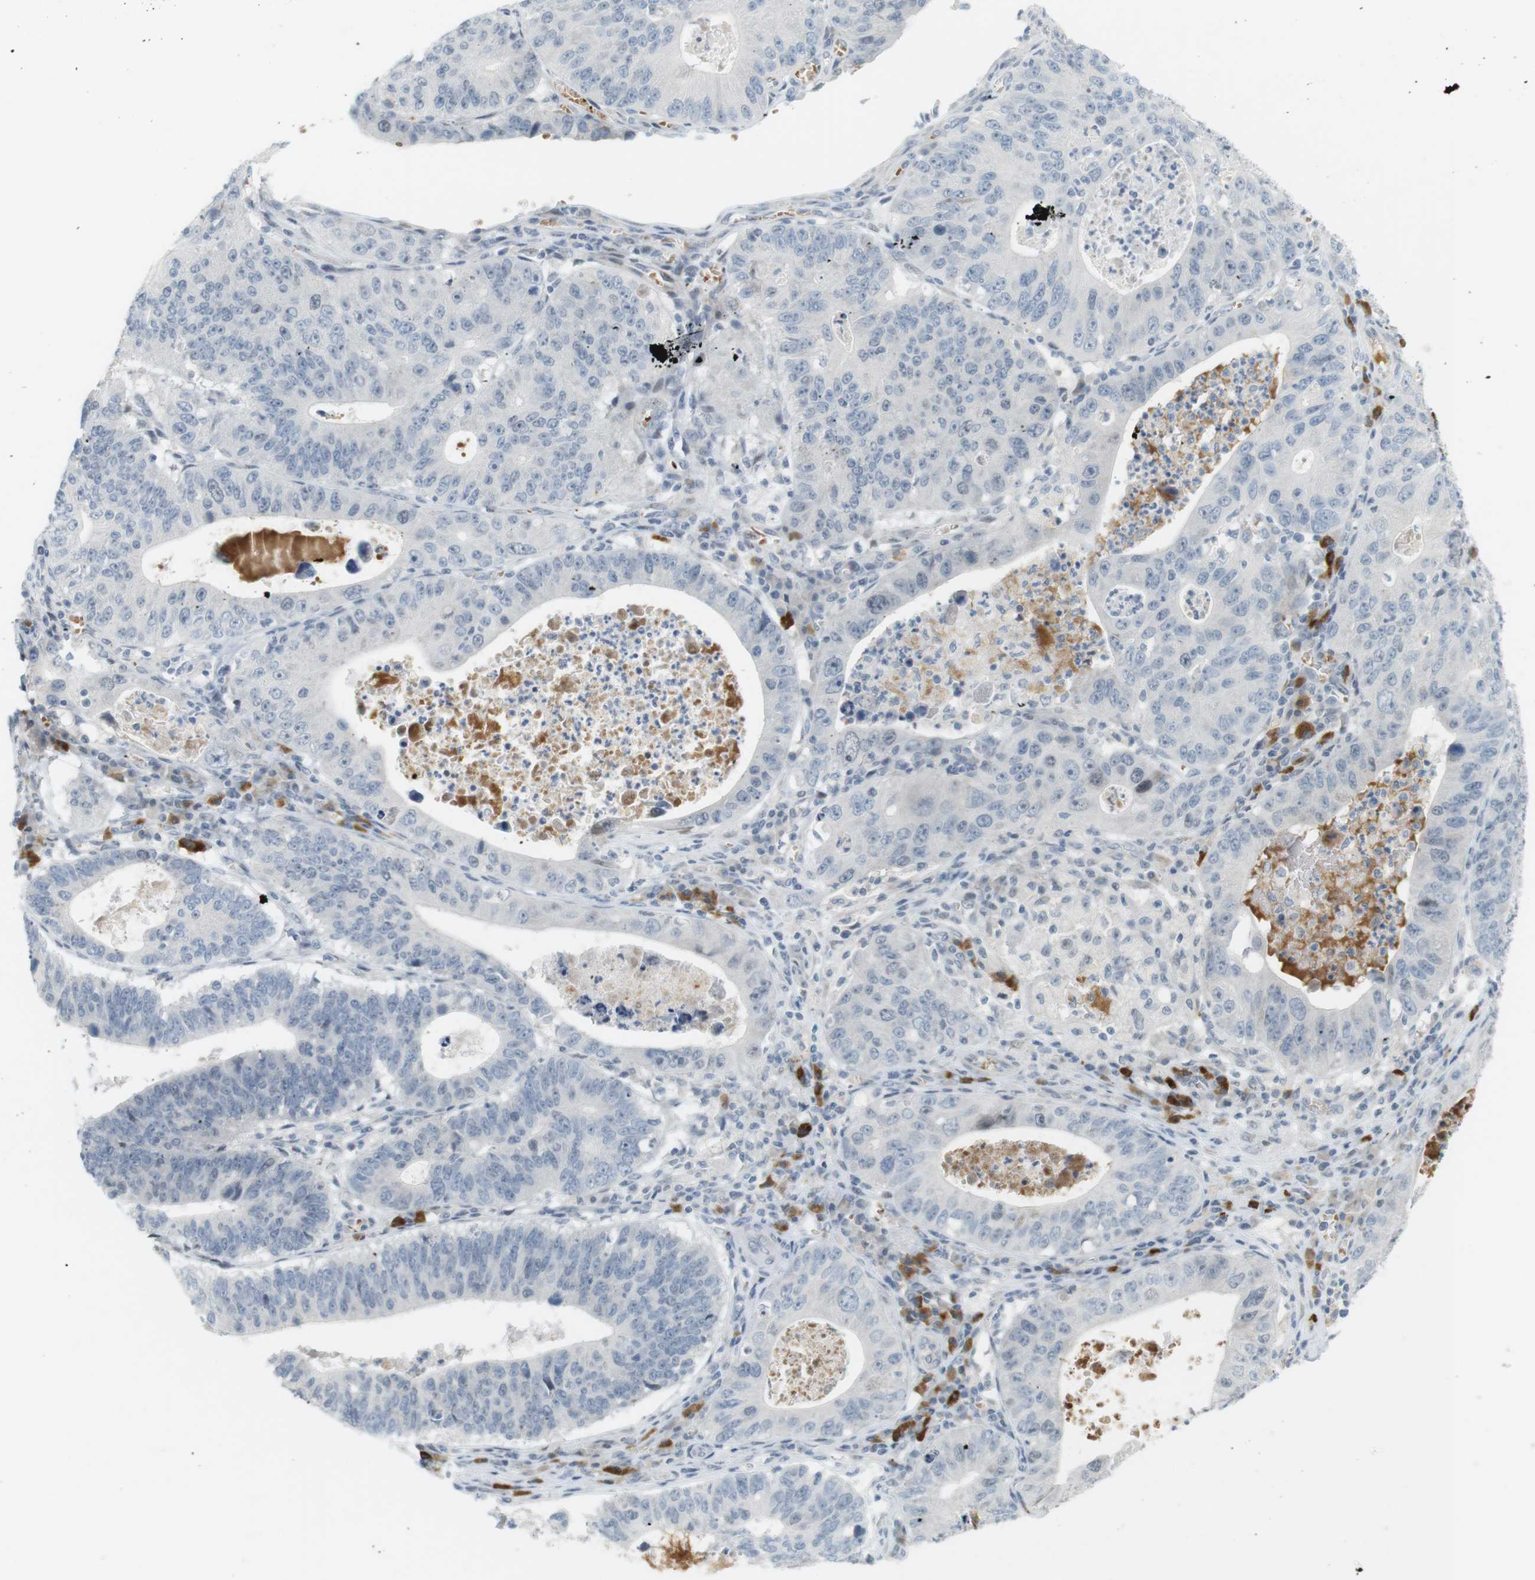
{"staining": {"intensity": "negative", "quantity": "none", "location": "none"}, "tissue": "stomach cancer", "cell_type": "Tumor cells", "image_type": "cancer", "snomed": [{"axis": "morphology", "description": "Adenocarcinoma, NOS"}, {"axis": "topography", "description": "Stomach"}], "caption": "The IHC histopathology image has no significant positivity in tumor cells of adenocarcinoma (stomach) tissue.", "gene": "DMC1", "patient": {"sex": "male", "age": 59}}